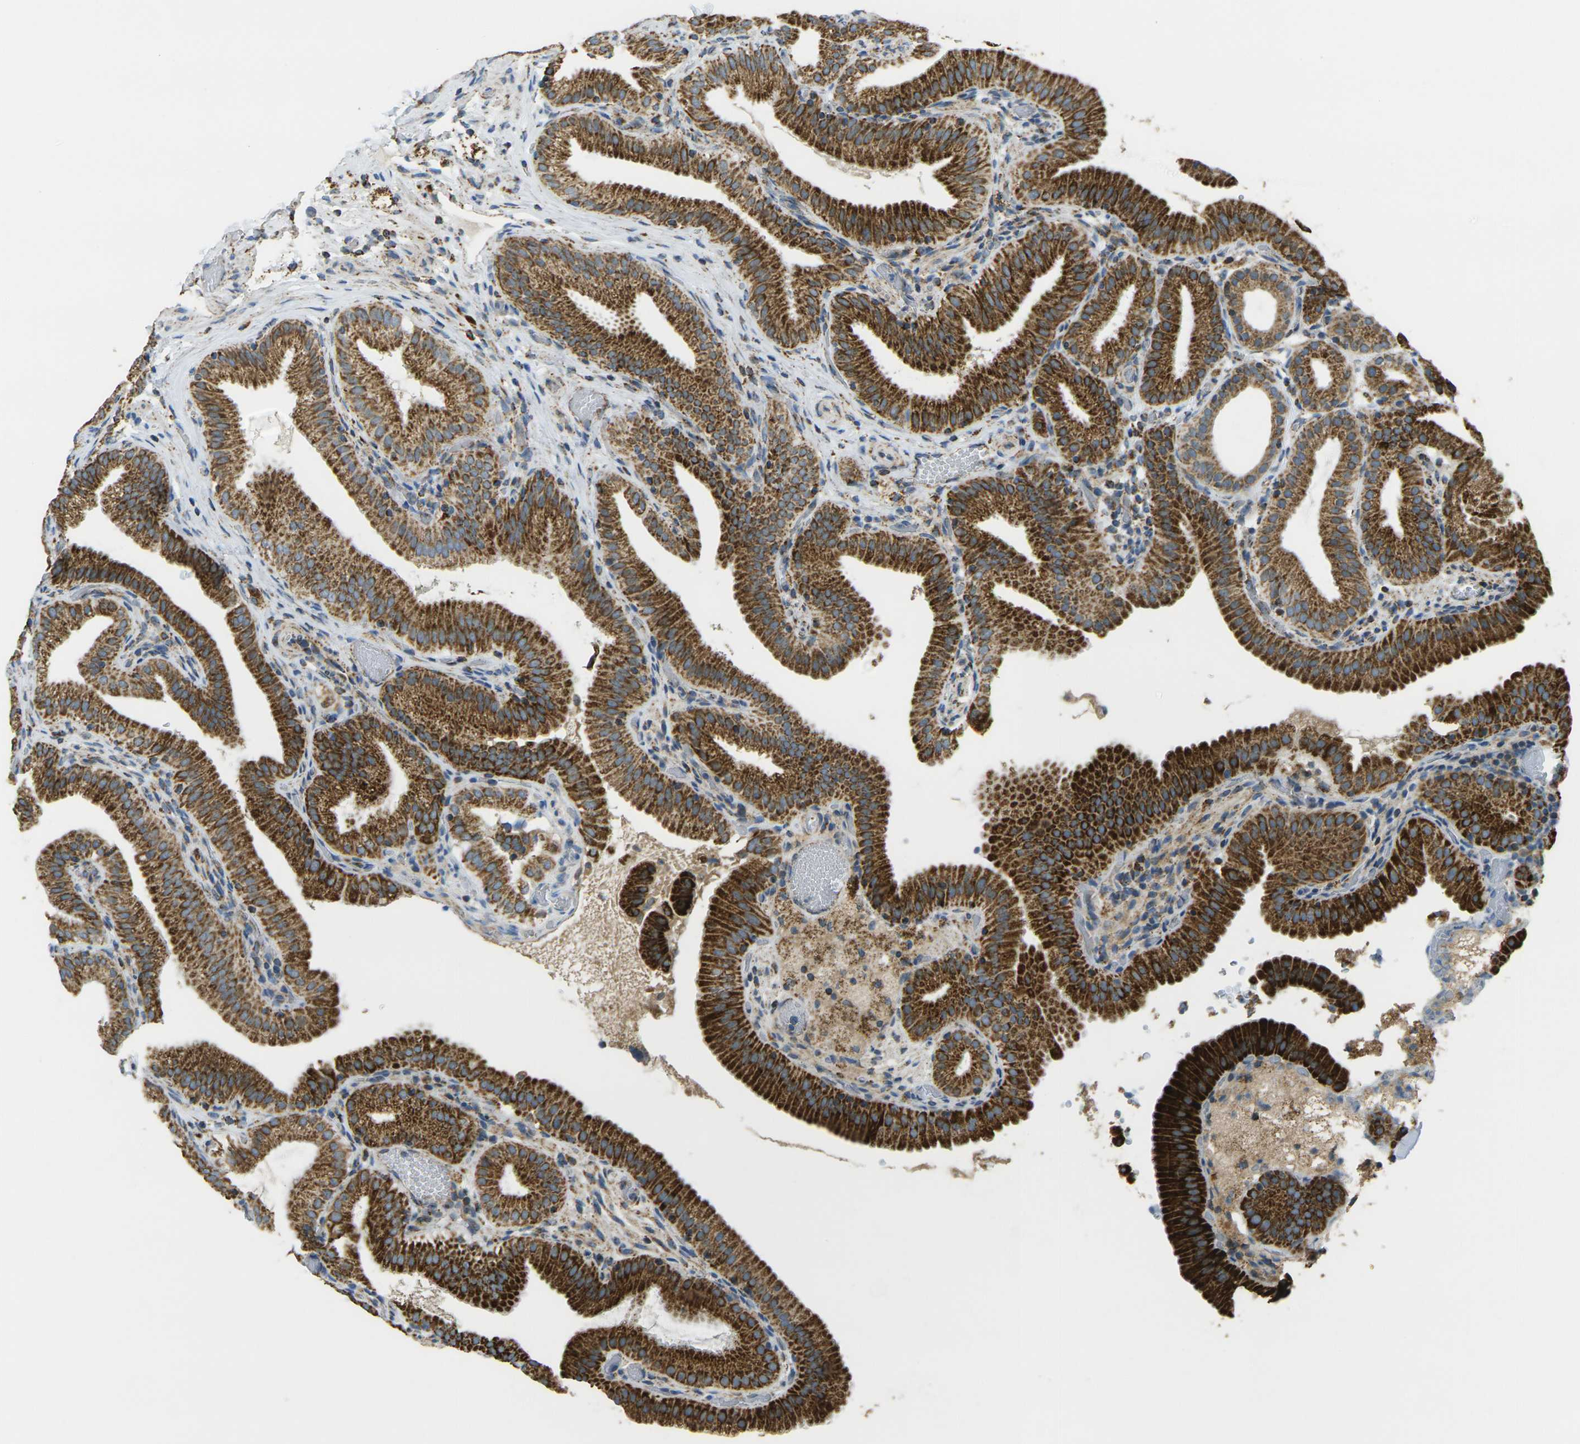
{"staining": {"intensity": "strong", "quantity": ">75%", "location": "cytoplasmic/membranous"}, "tissue": "gallbladder", "cell_type": "Glandular cells", "image_type": "normal", "snomed": [{"axis": "morphology", "description": "Normal tissue, NOS"}, {"axis": "topography", "description": "Gallbladder"}], "caption": "Immunohistochemical staining of unremarkable gallbladder displays strong cytoplasmic/membranous protein staining in approximately >75% of glandular cells.", "gene": "CYB5R1", "patient": {"sex": "male", "age": 54}}